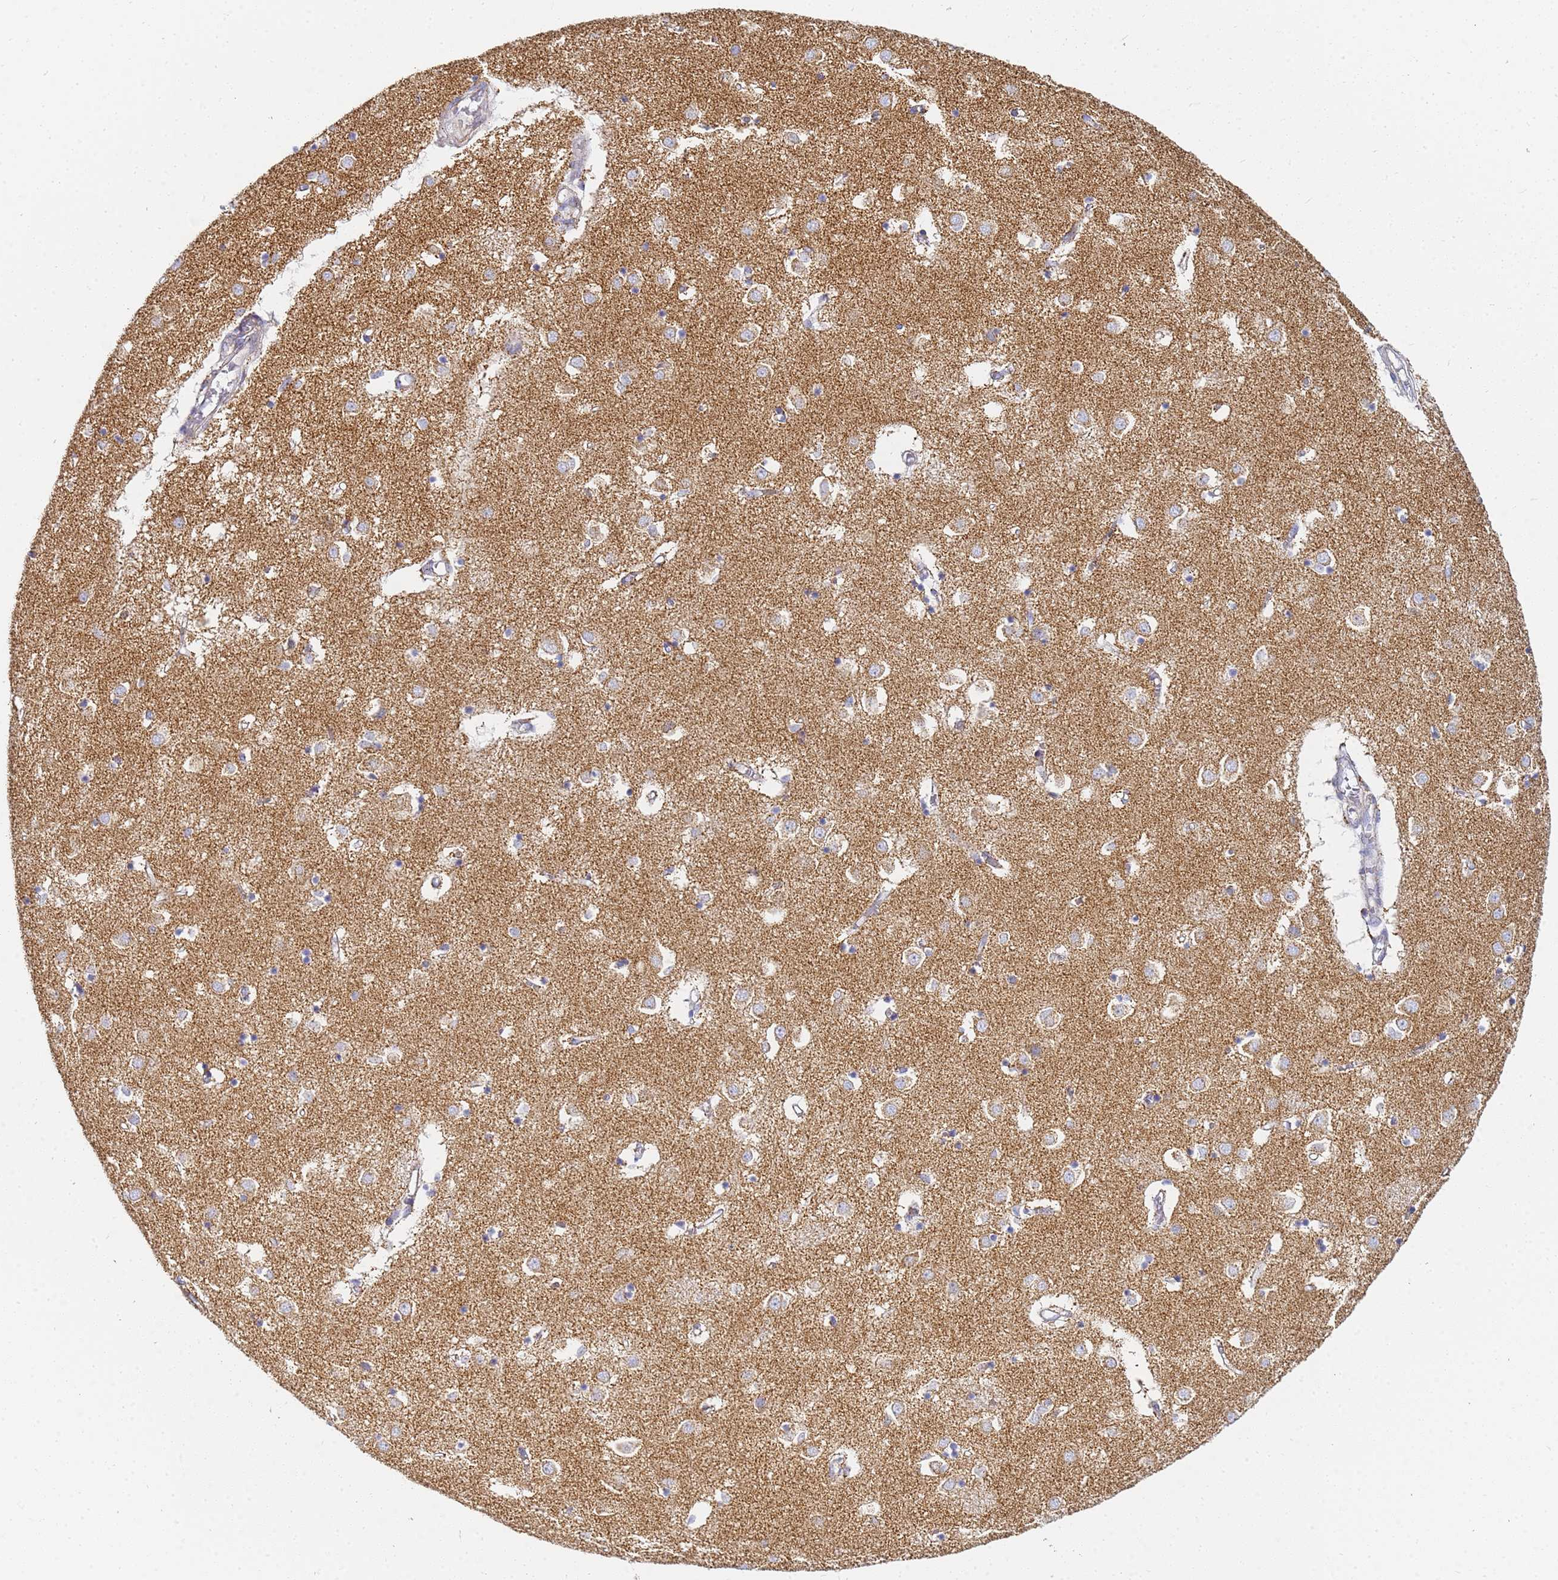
{"staining": {"intensity": "weak", "quantity": "<25%", "location": "cytoplasmic/membranous"}, "tissue": "caudate", "cell_type": "Glial cells", "image_type": "normal", "snomed": [{"axis": "morphology", "description": "Normal tissue, NOS"}, {"axis": "topography", "description": "Lateral ventricle wall"}], "caption": "DAB (3,3'-diaminobenzidine) immunohistochemical staining of unremarkable caudate displays no significant positivity in glial cells.", "gene": "CNIH4", "patient": {"sex": "male", "age": 70}}